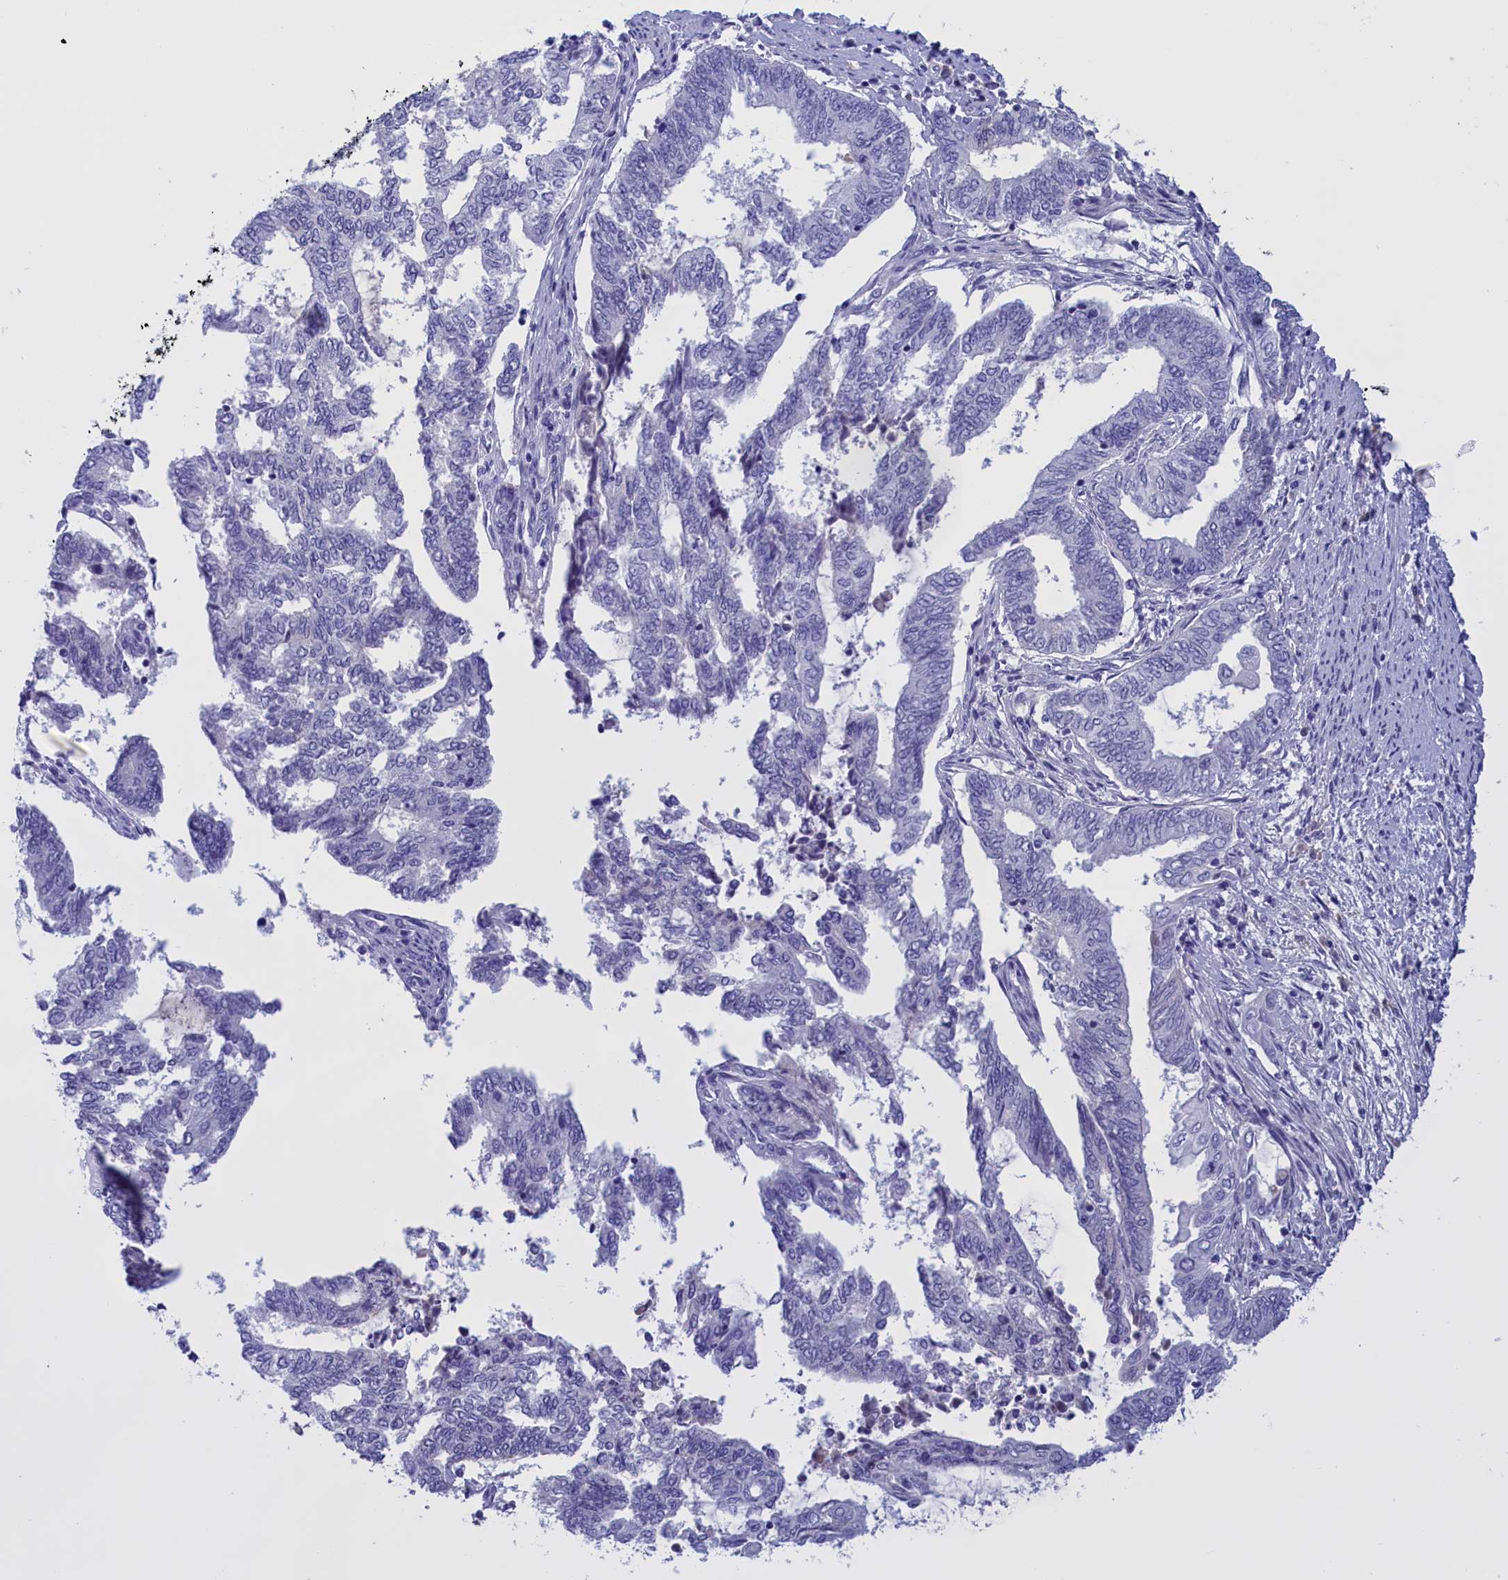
{"staining": {"intensity": "negative", "quantity": "none", "location": "none"}, "tissue": "endometrial cancer", "cell_type": "Tumor cells", "image_type": "cancer", "snomed": [{"axis": "morphology", "description": "Adenocarcinoma, NOS"}, {"axis": "topography", "description": "Uterus"}, {"axis": "topography", "description": "Endometrium"}], "caption": "Protein analysis of endometrial adenocarcinoma reveals no significant positivity in tumor cells.", "gene": "PROK2", "patient": {"sex": "female", "age": 70}}